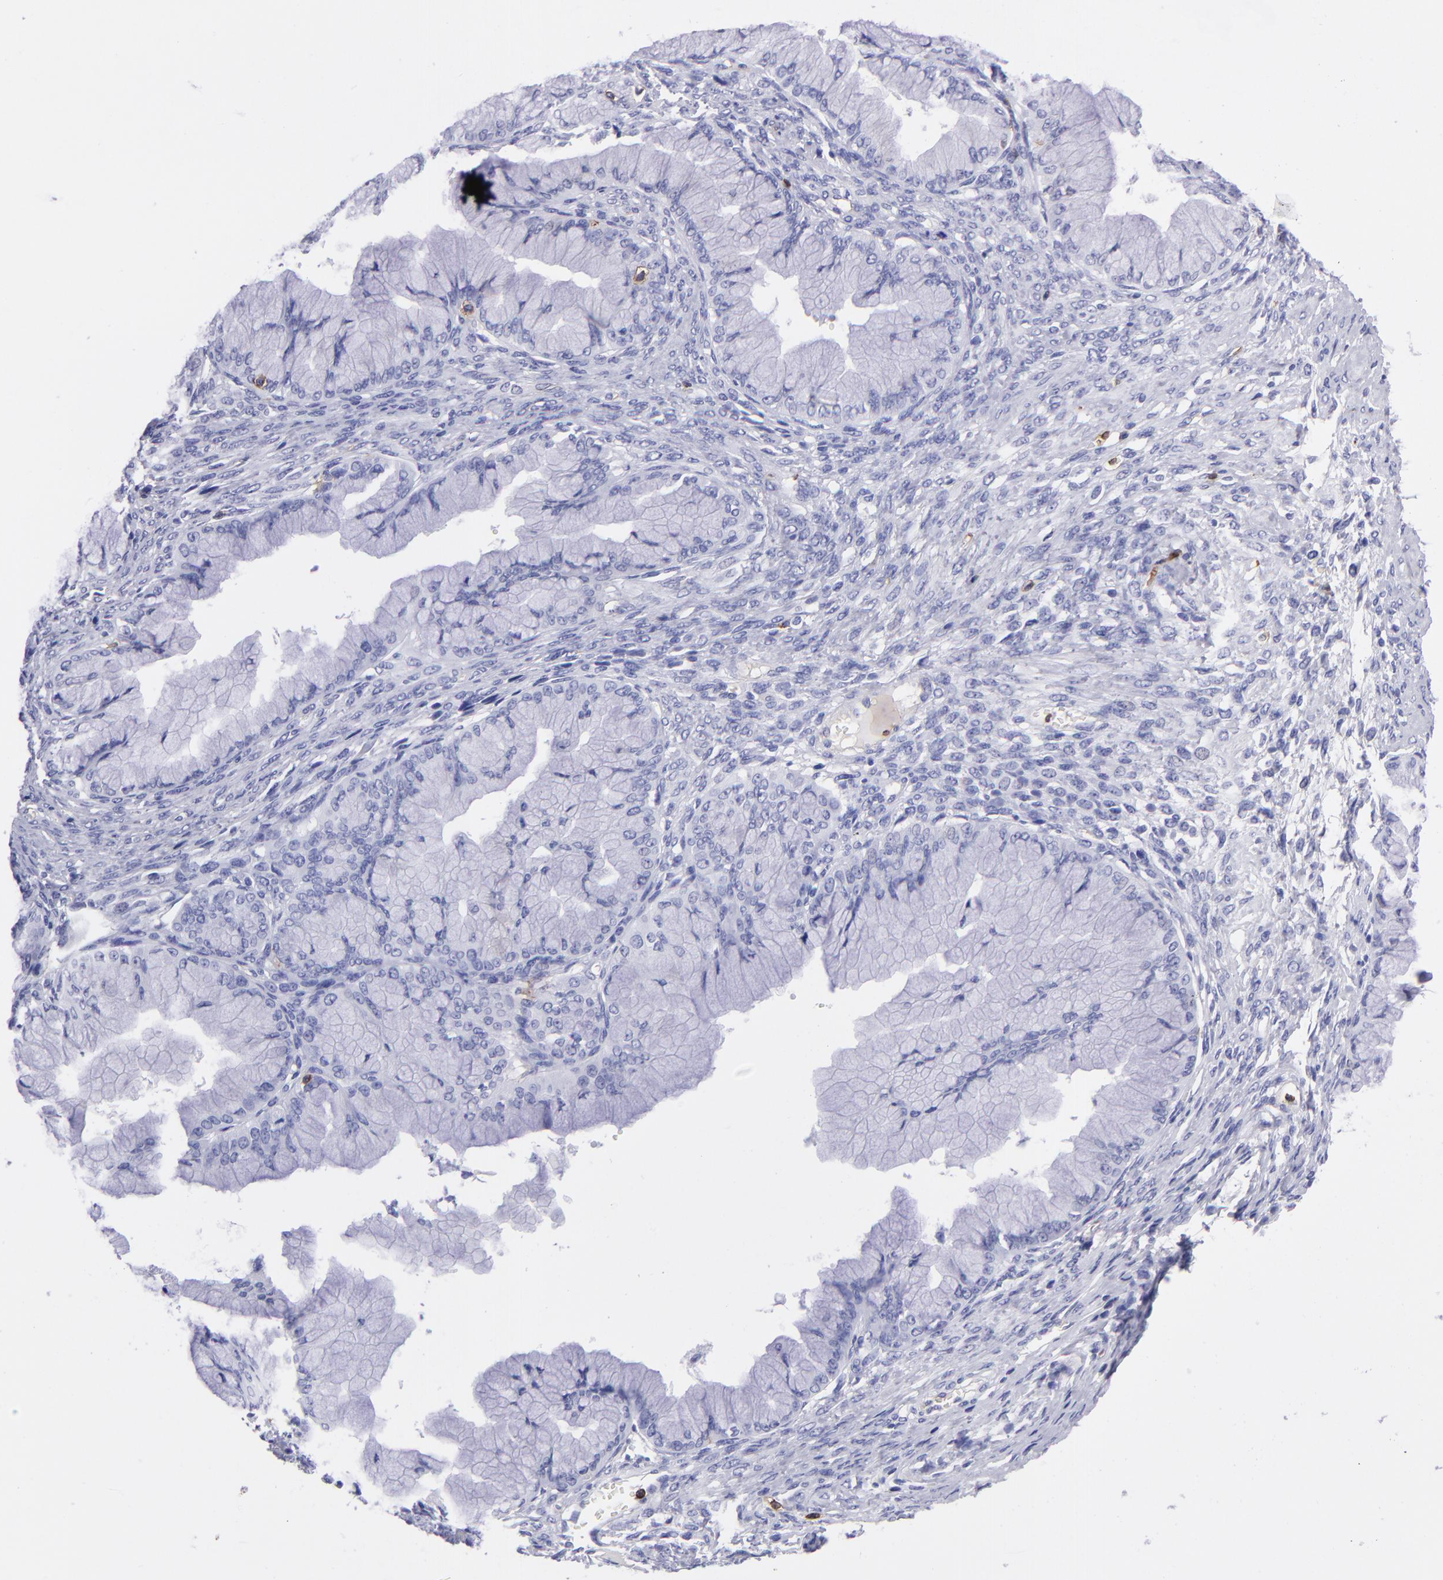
{"staining": {"intensity": "negative", "quantity": "none", "location": "none"}, "tissue": "ovarian cancer", "cell_type": "Tumor cells", "image_type": "cancer", "snomed": [{"axis": "morphology", "description": "Cystadenocarcinoma, mucinous, NOS"}, {"axis": "topography", "description": "Ovary"}], "caption": "The histopathology image reveals no significant staining in tumor cells of mucinous cystadenocarcinoma (ovarian).", "gene": "ICAM3", "patient": {"sex": "female", "age": 63}}